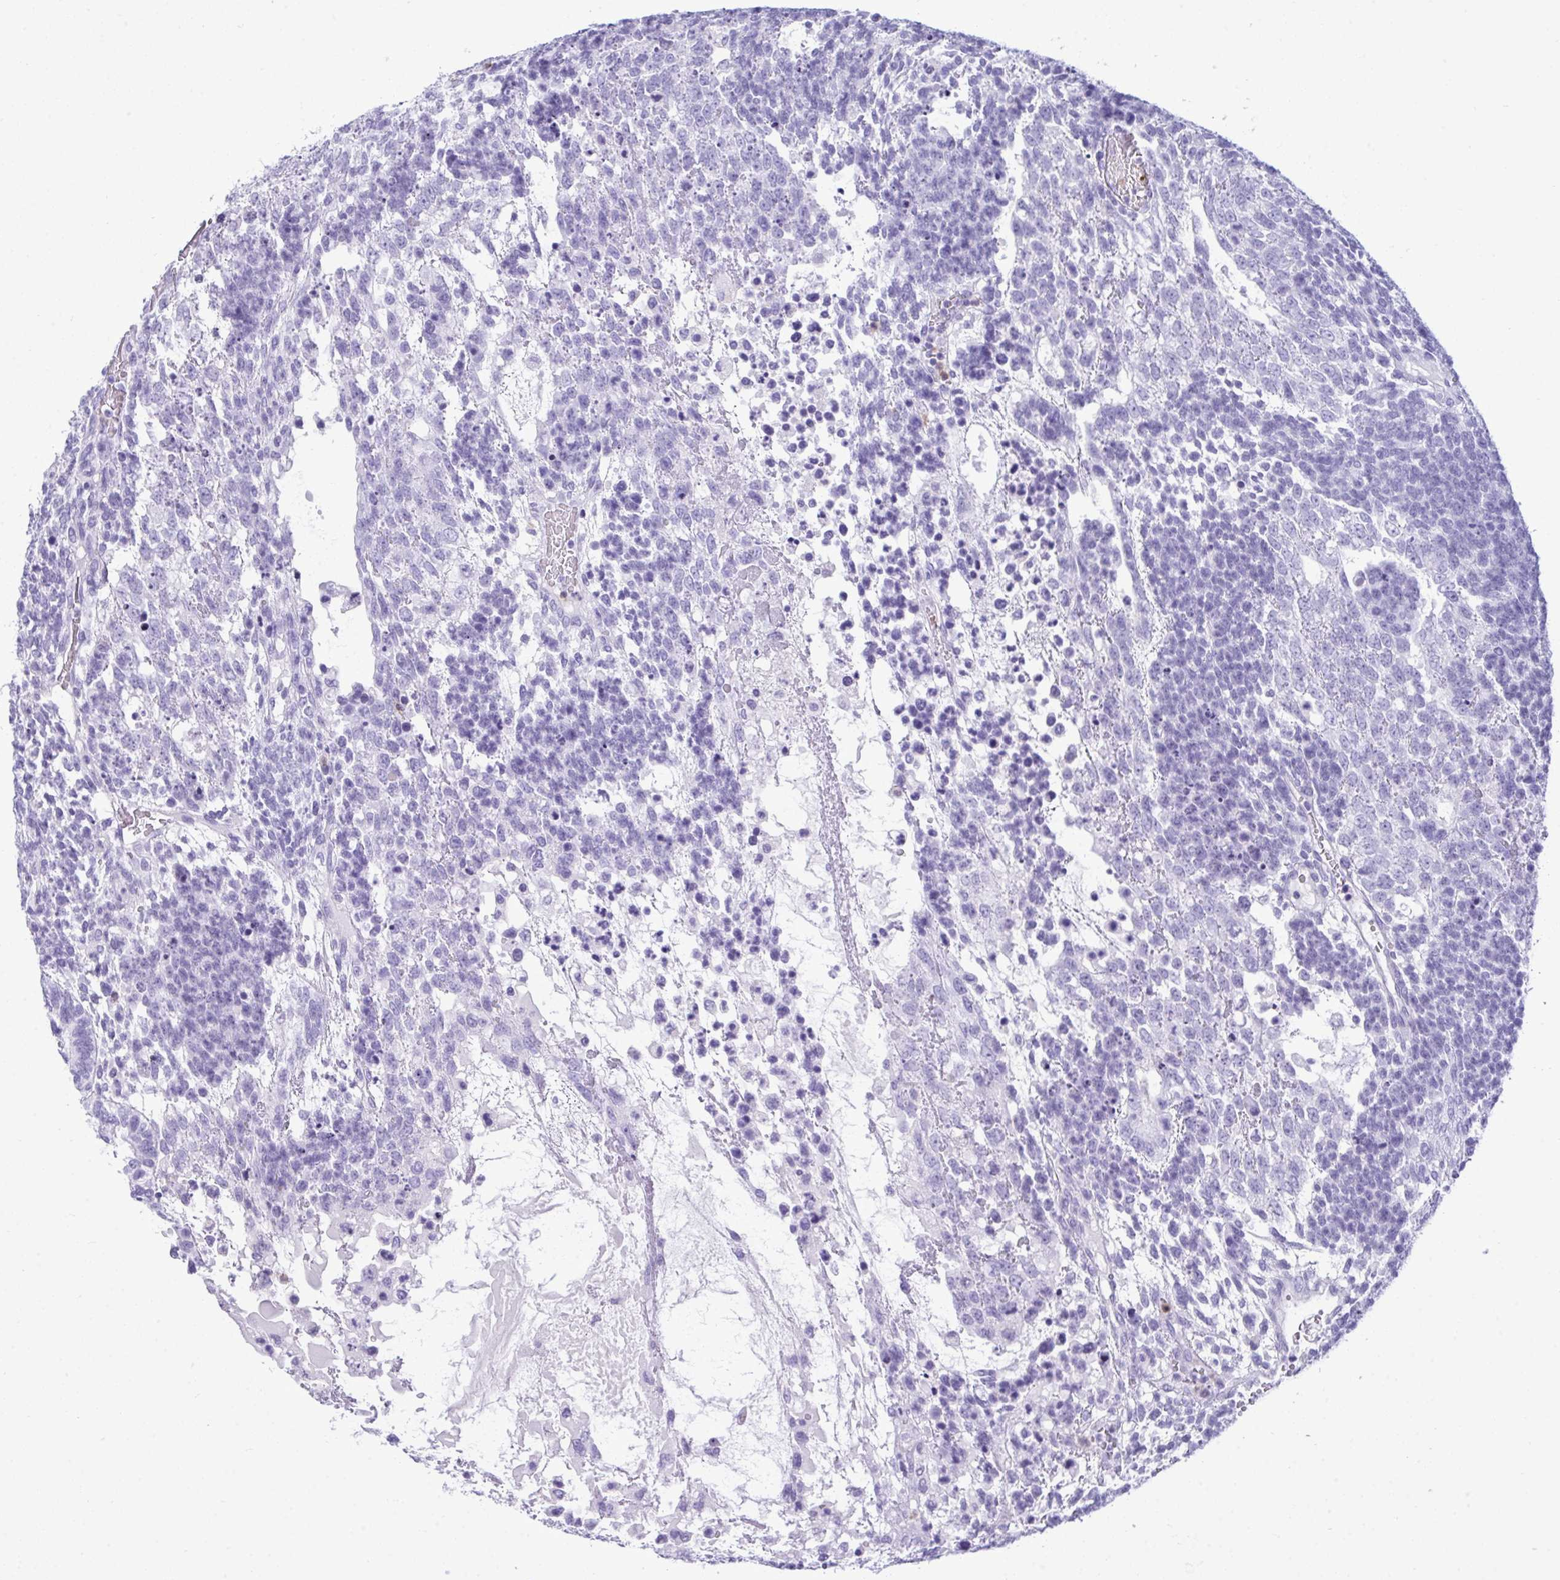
{"staining": {"intensity": "negative", "quantity": "none", "location": "none"}, "tissue": "testis cancer", "cell_type": "Tumor cells", "image_type": "cancer", "snomed": [{"axis": "morphology", "description": "Carcinoma, Embryonal, NOS"}, {"axis": "topography", "description": "Testis"}], "caption": "Immunohistochemical staining of human testis embryonal carcinoma reveals no significant expression in tumor cells. (DAB (3,3'-diaminobenzidine) immunohistochemistry, high magnification).", "gene": "ARHGAP42", "patient": {"sex": "male", "age": 23}}